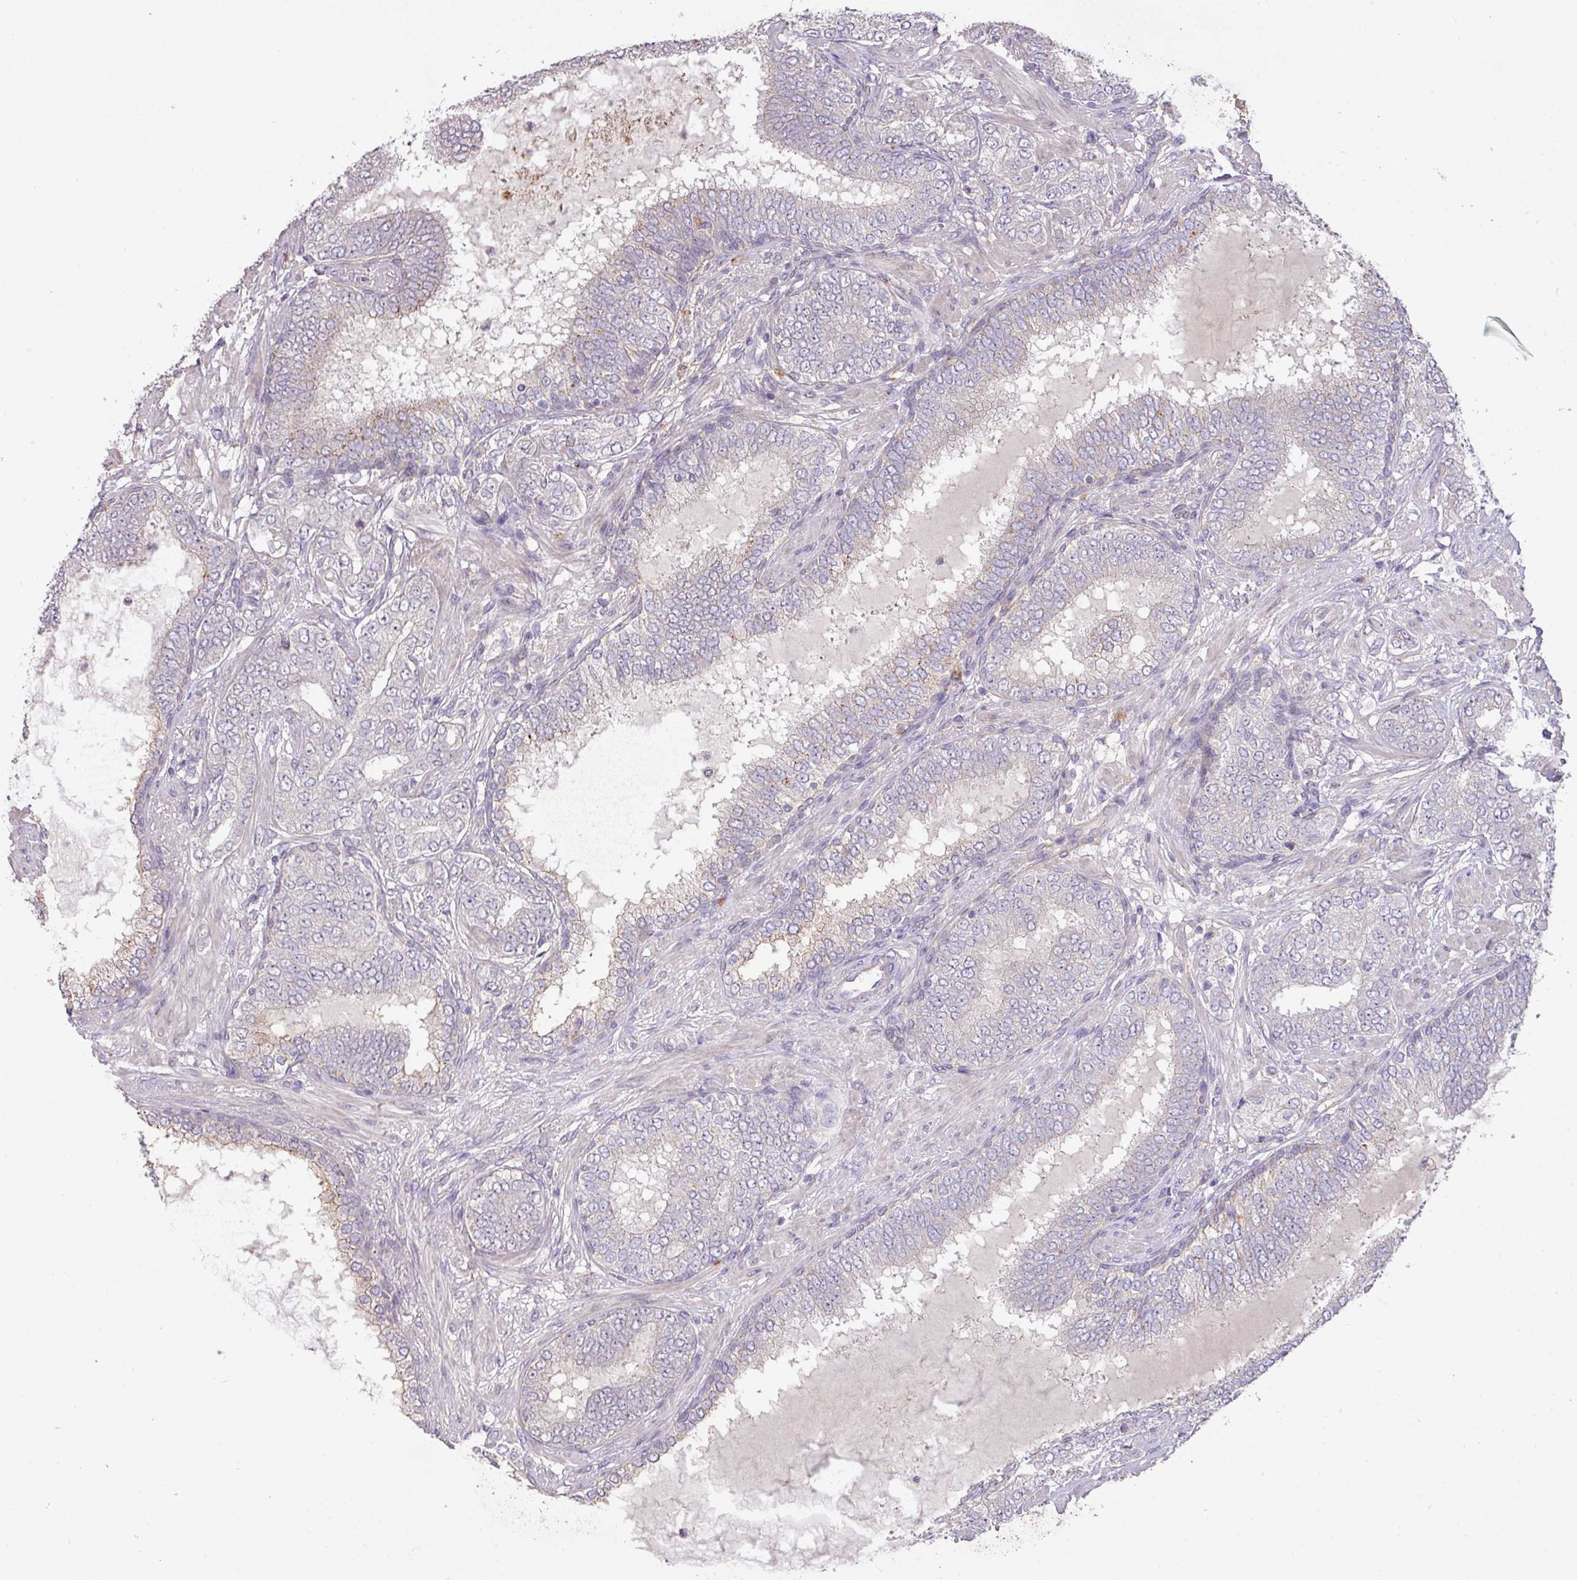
{"staining": {"intensity": "negative", "quantity": "none", "location": "none"}, "tissue": "prostate cancer", "cell_type": "Tumor cells", "image_type": "cancer", "snomed": [{"axis": "morphology", "description": "Adenocarcinoma, High grade"}, {"axis": "topography", "description": "Prostate"}], "caption": "There is no significant positivity in tumor cells of prostate cancer.", "gene": "PRADC1", "patient": {"sex": "male", "age": 72}}